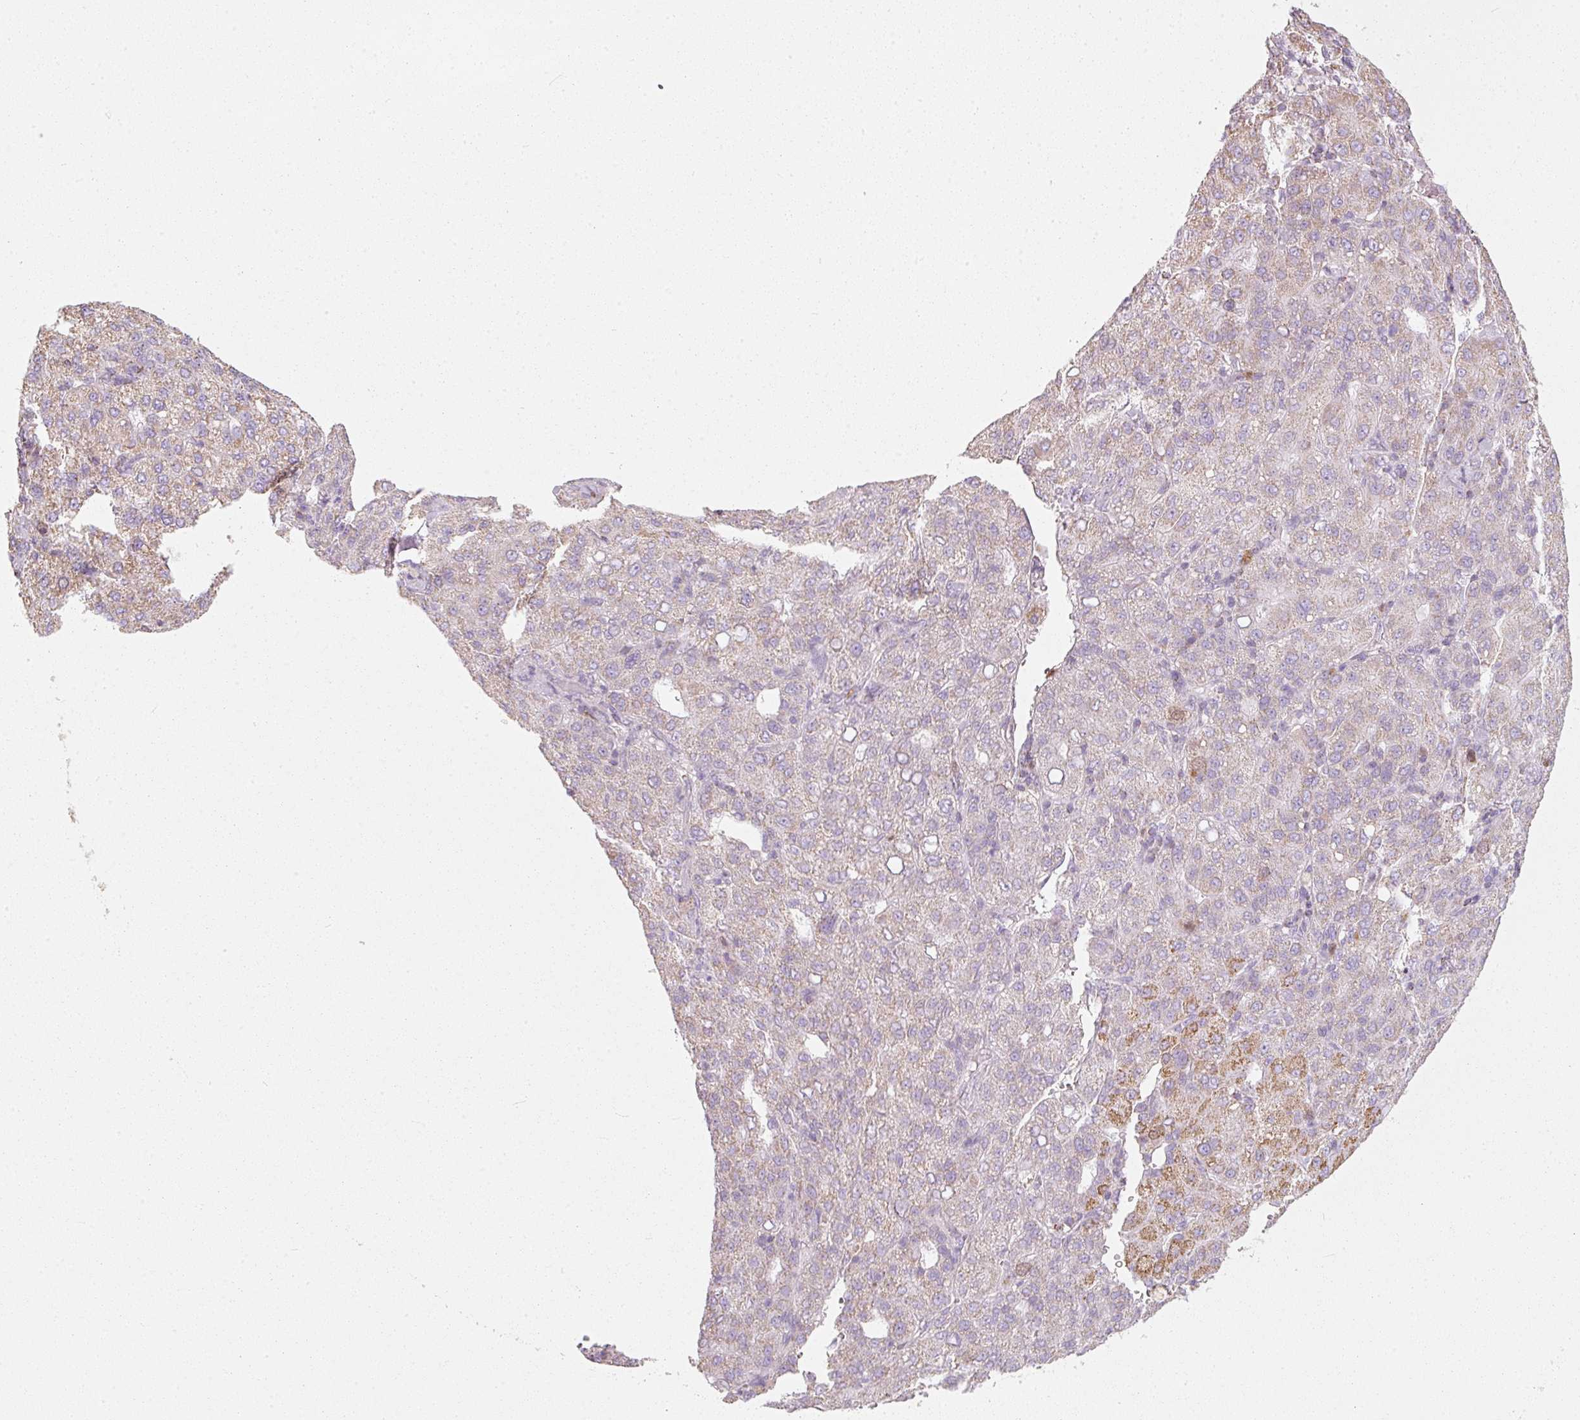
{"staining": {"intensity": "moderate", "quantity": "<25%", "location": "cytoplasmic/membranous"}, "tissue": "liver cancer", "cell_type": "Tumor cells", "image_type": "cancer", "snomed": [{"axis": "morphology", "description": "Carcinoma, Hepatocellular, NOS"}, {"axis": "topography", "description": "Liver"}], "caption": "A low amount of moderate cytoplasmic/membranous staining is seen in about <25% of tumor cells in liver cancer tissue. The staining is performed using DAB (3,3'-diaminobenzidine) brown chromogen to label protein expression. The nuclei are counter-stained blue using hematoxylin.", "gene": "DUT", "patient": {"sex": "male", "age": 65}}